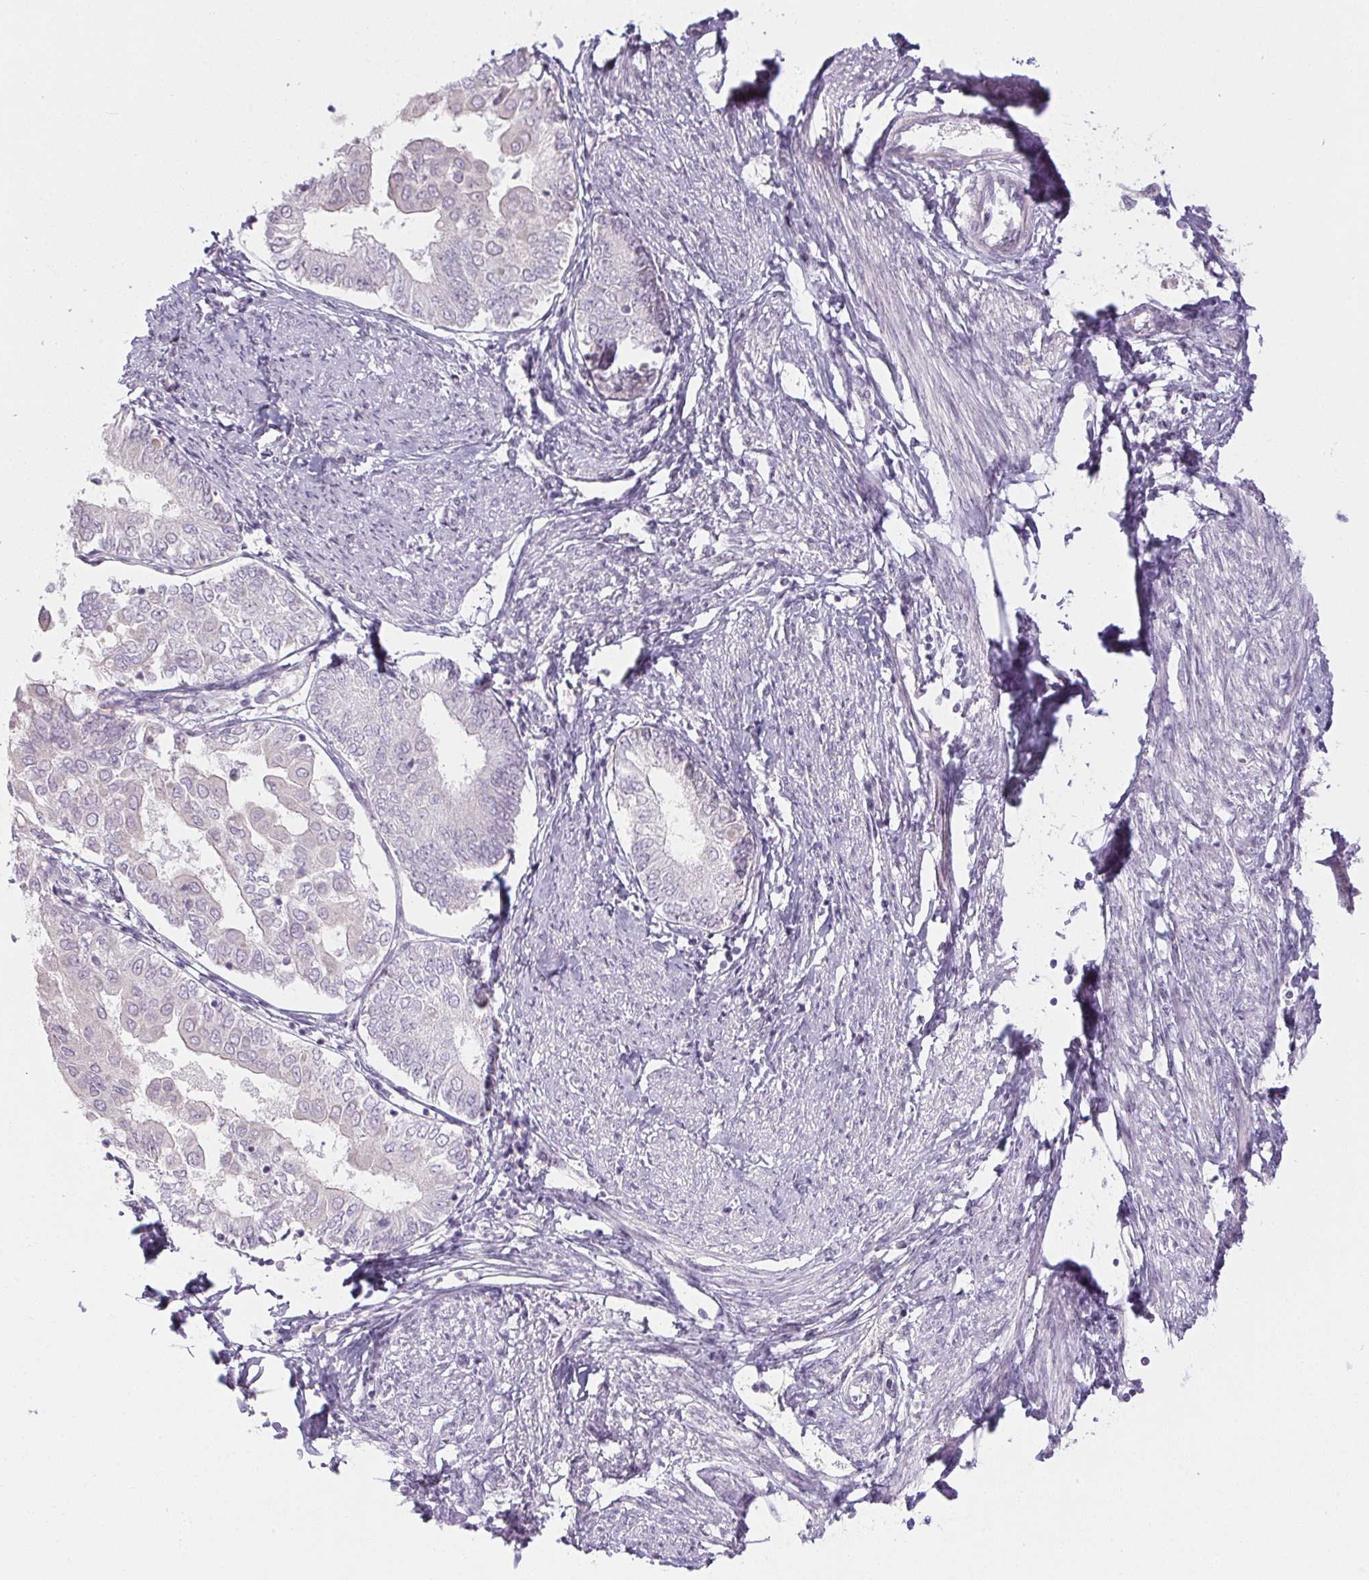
{"staining": {"intensity": "negative", "quantity": "none", "location": "none"}, "tissue": "endometrial cancer", "cell_type": "Tumor cells", "image_type": "cancer", "snomed": [{"axis": "morphology", "description": "Adenocarcinoma, NOS"}, {"axis": "topography", "description": "Endometrium"}], "caption": "High power microscopy image of an immunohistochemistry (IHC) micrograph of endometrial cancer (adenocarcinoma), revealing no significant staining in tumor cells.", "gene": "CTCFL", "patient": {"sex": "female", "age": 68}}